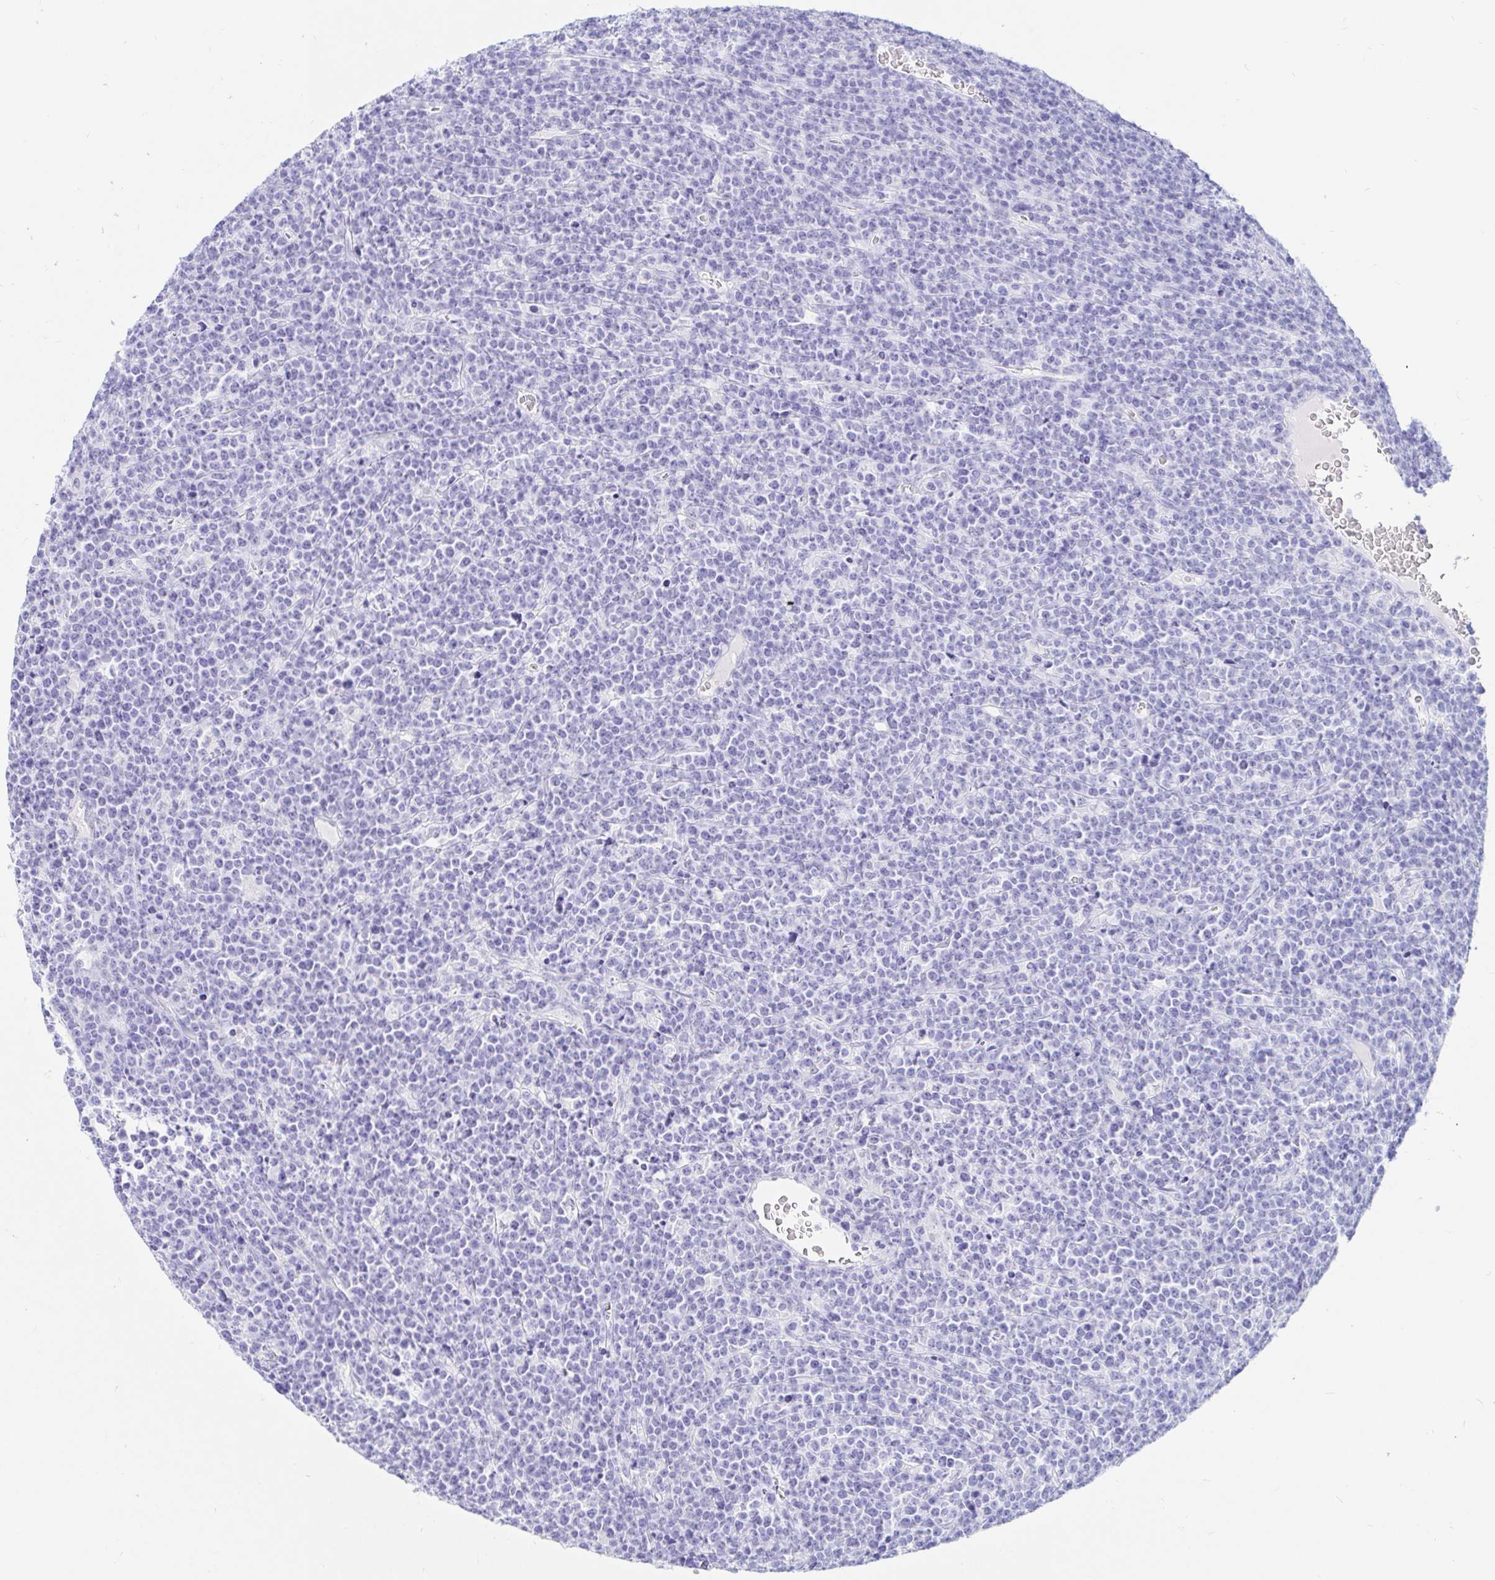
{"staining": {"intensity": "negative", "quantity": "none", "location": "none"}, "tissue": "lymphoma", "cell_type": "Tumor cells", "image_type": "cancer", "snomed": [{"axis": "morphology", "description": "Malignant lymphoma, non-Hodgkin's type, High grade"}, {"axis": "topography", "description": "Ovary"}], "caption": "Protein analysis of high-grade malignant lymphoma, non-Hodgkin's type demonstrates no significant staining in tumor cells. Nuclei are stained in blue.", "gene": "OR6T1", "patient": {"sex": "female", "age": 56}}